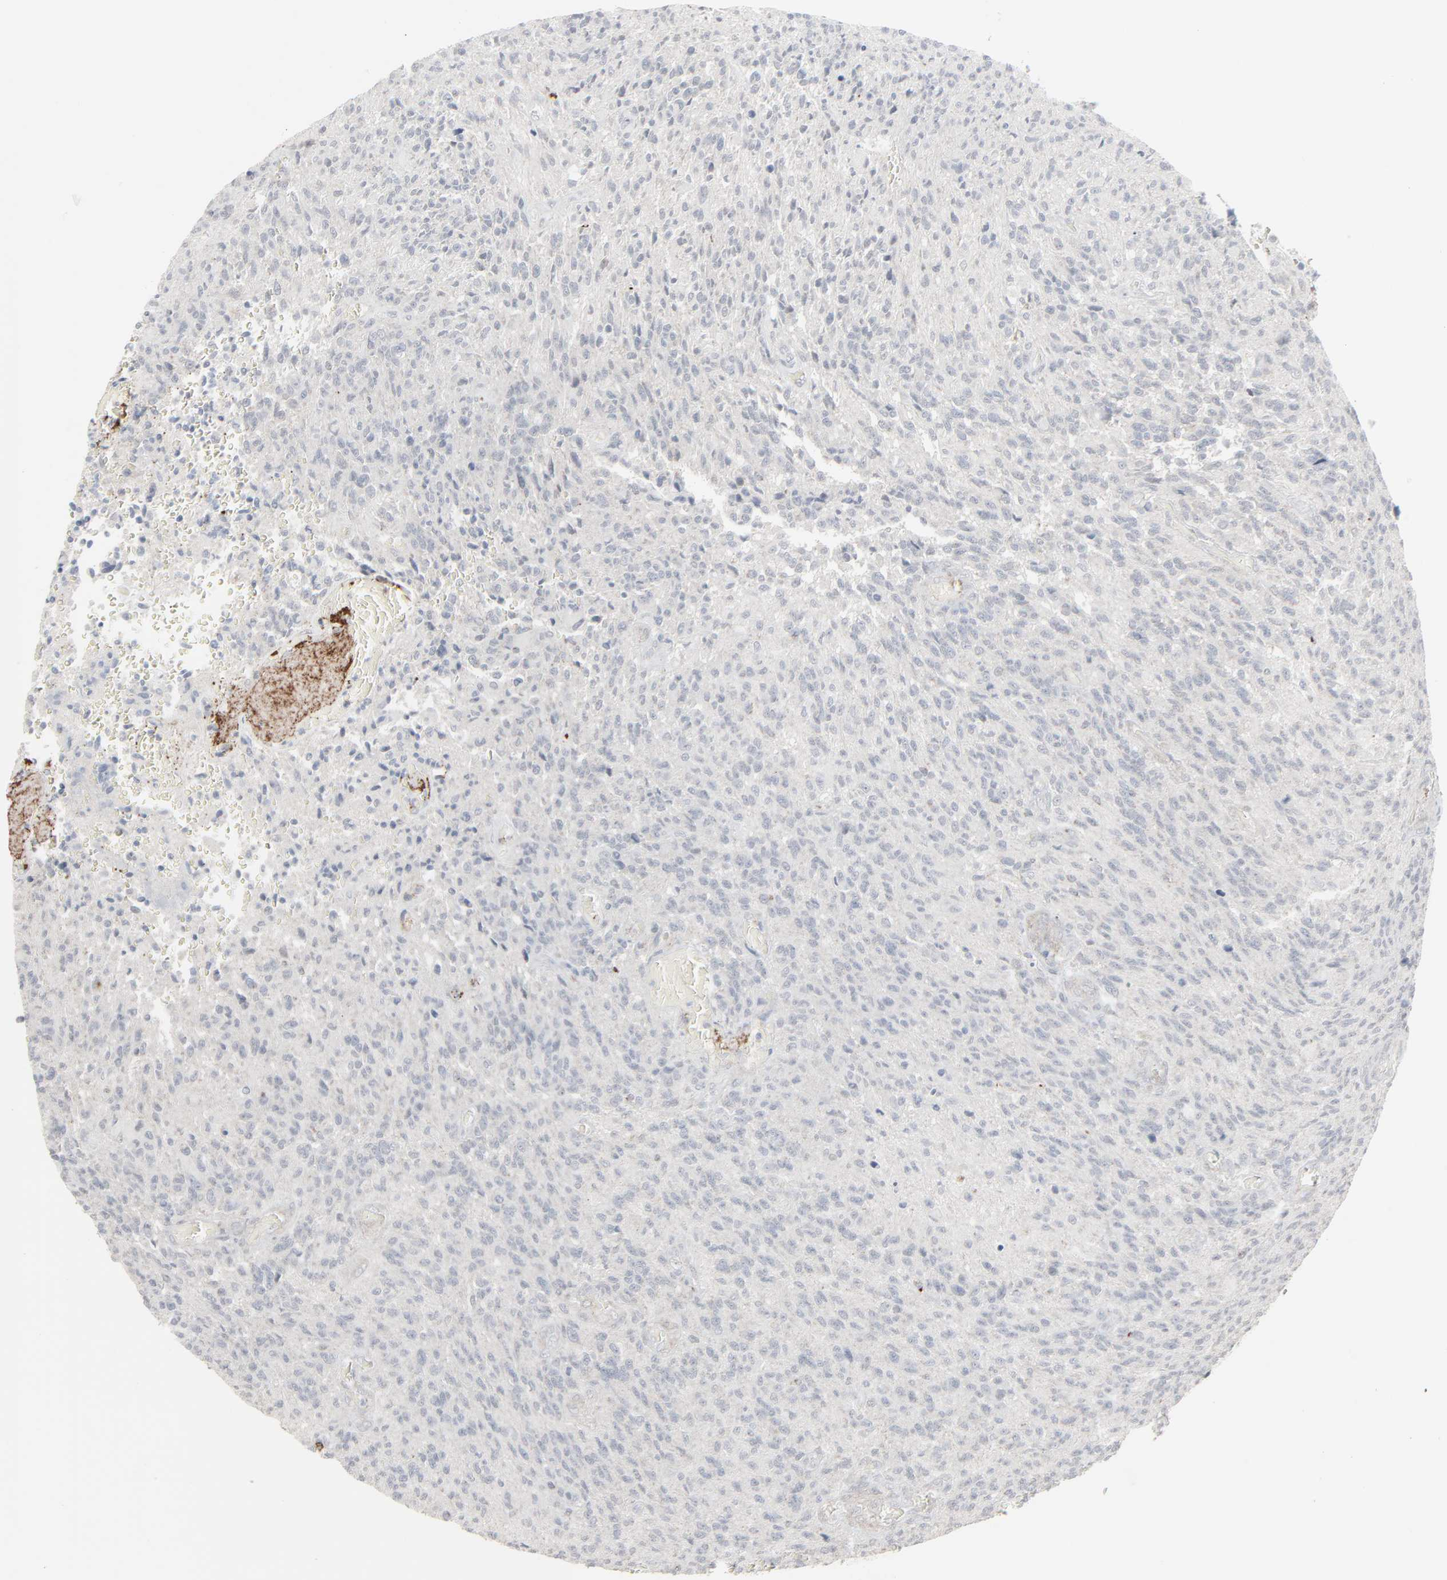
{"staining": {"intensity": "negative", "quantity": "none", "location": "none"}, "tissue": "glioma", "cell_type": "Tumor cells", "image_type": "cancer", "snomed": [{"axis": "morphology", "description": "Normal tissue, NOS"}, {"axis": "morphology", "description": "Glioma, malignant, High grade"}, {"axis": "topography", "description": "Cerebral cortex"}], "caption": "High-grade glioma (malignant) was stained to show a protein in brown. There is no significant staining in tumor cells.", "gene": "NEUROD1", "patient": {"sex": "male", "age": 56}}